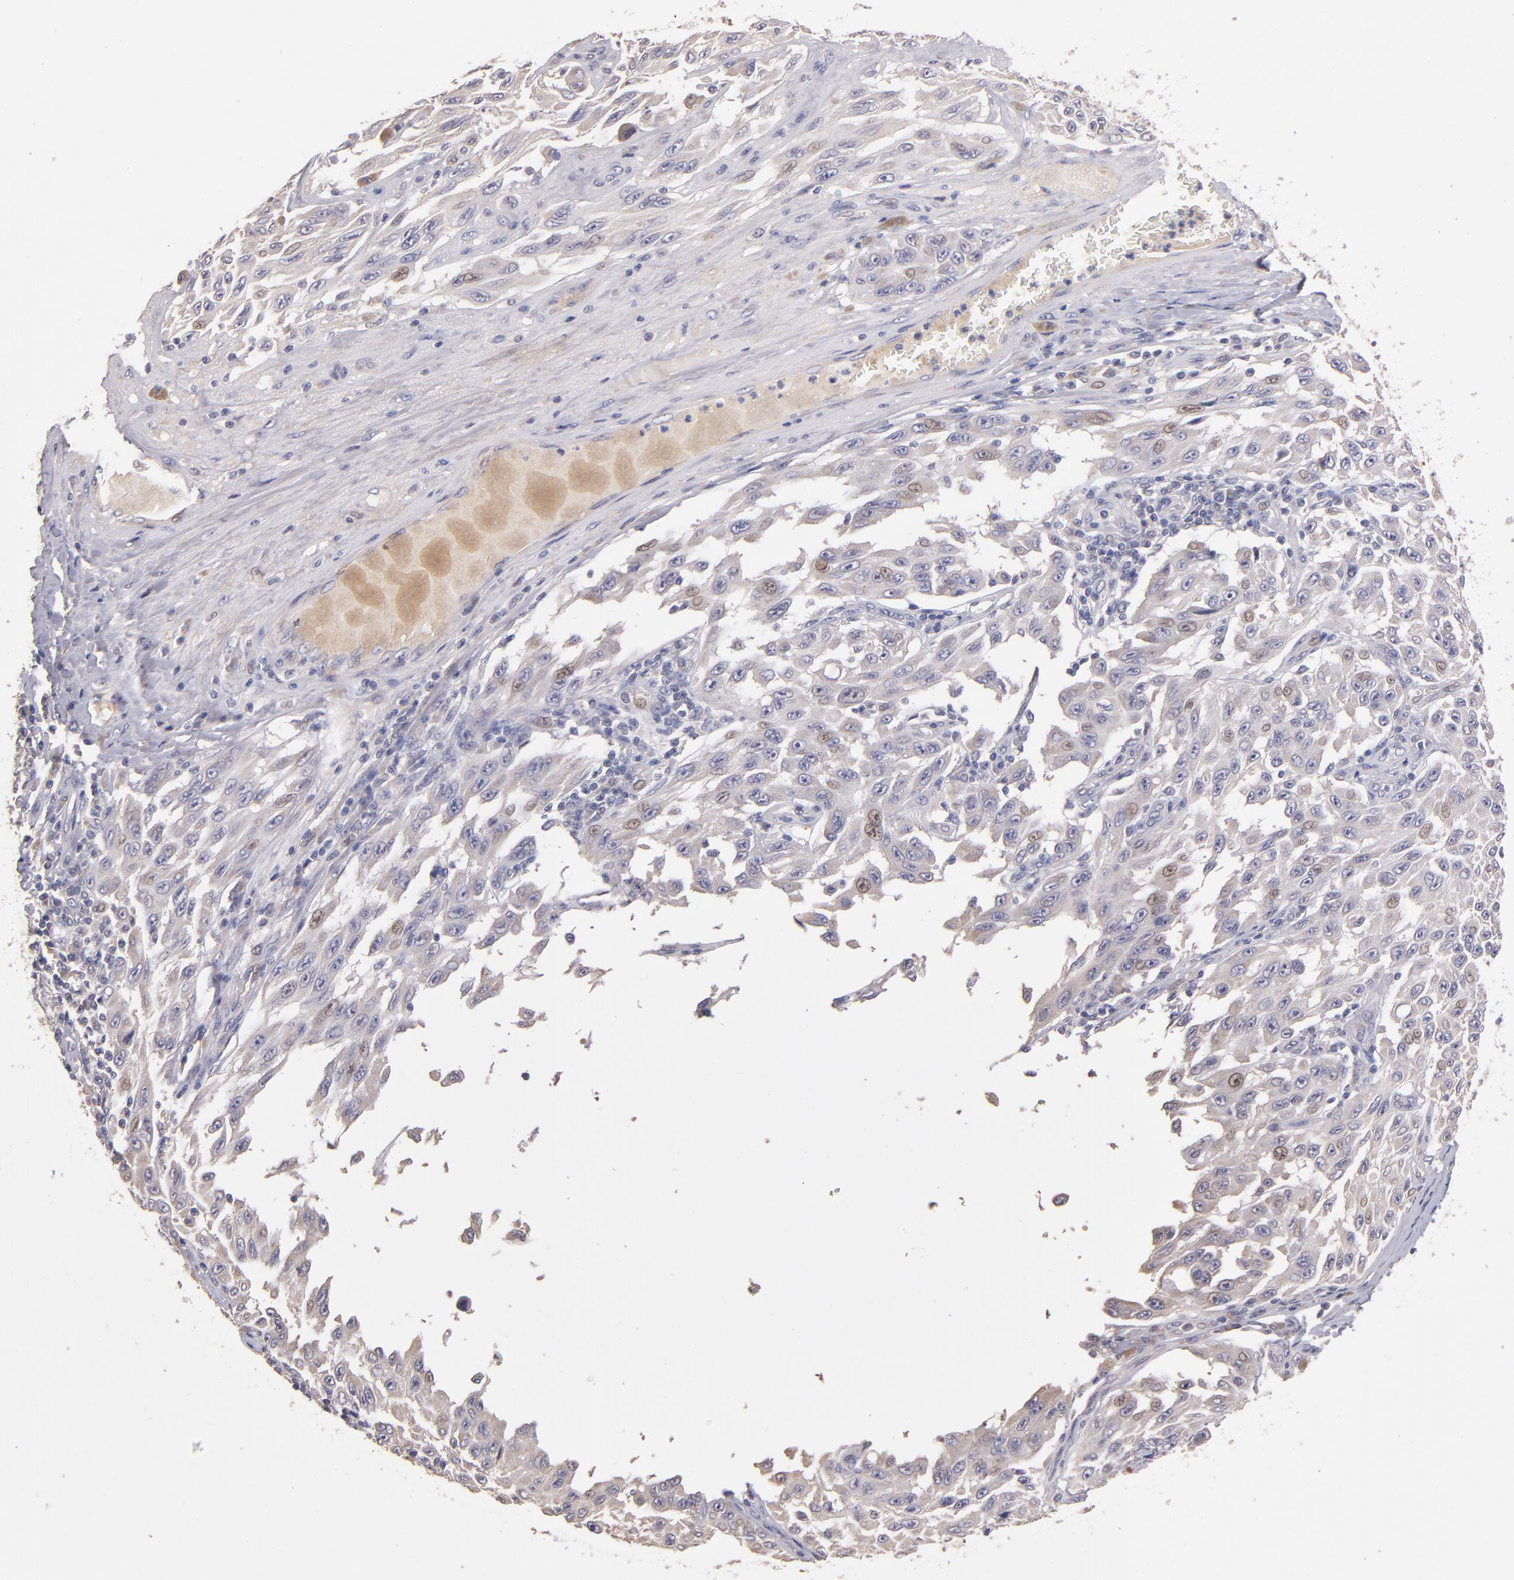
{"staining": {"intensity": "weak", "quantity": "<25%", "location": "cytoplasmic/membranous"}, "tissue": "melanoma", "cell_type": "Tumor cells", "image_type": "cancer", "snomed": [{"axis": "morphology", "description": "Malignant melanoma, NOS"}, {"axis": "topography", "description": "Skin"}], "caption": "Melanoma stained for a protein using immunohistochemistry exhibits no positivity tumor cells.", "gene": "GNAZ", "patient": {"sex": "male", "age": 30}}